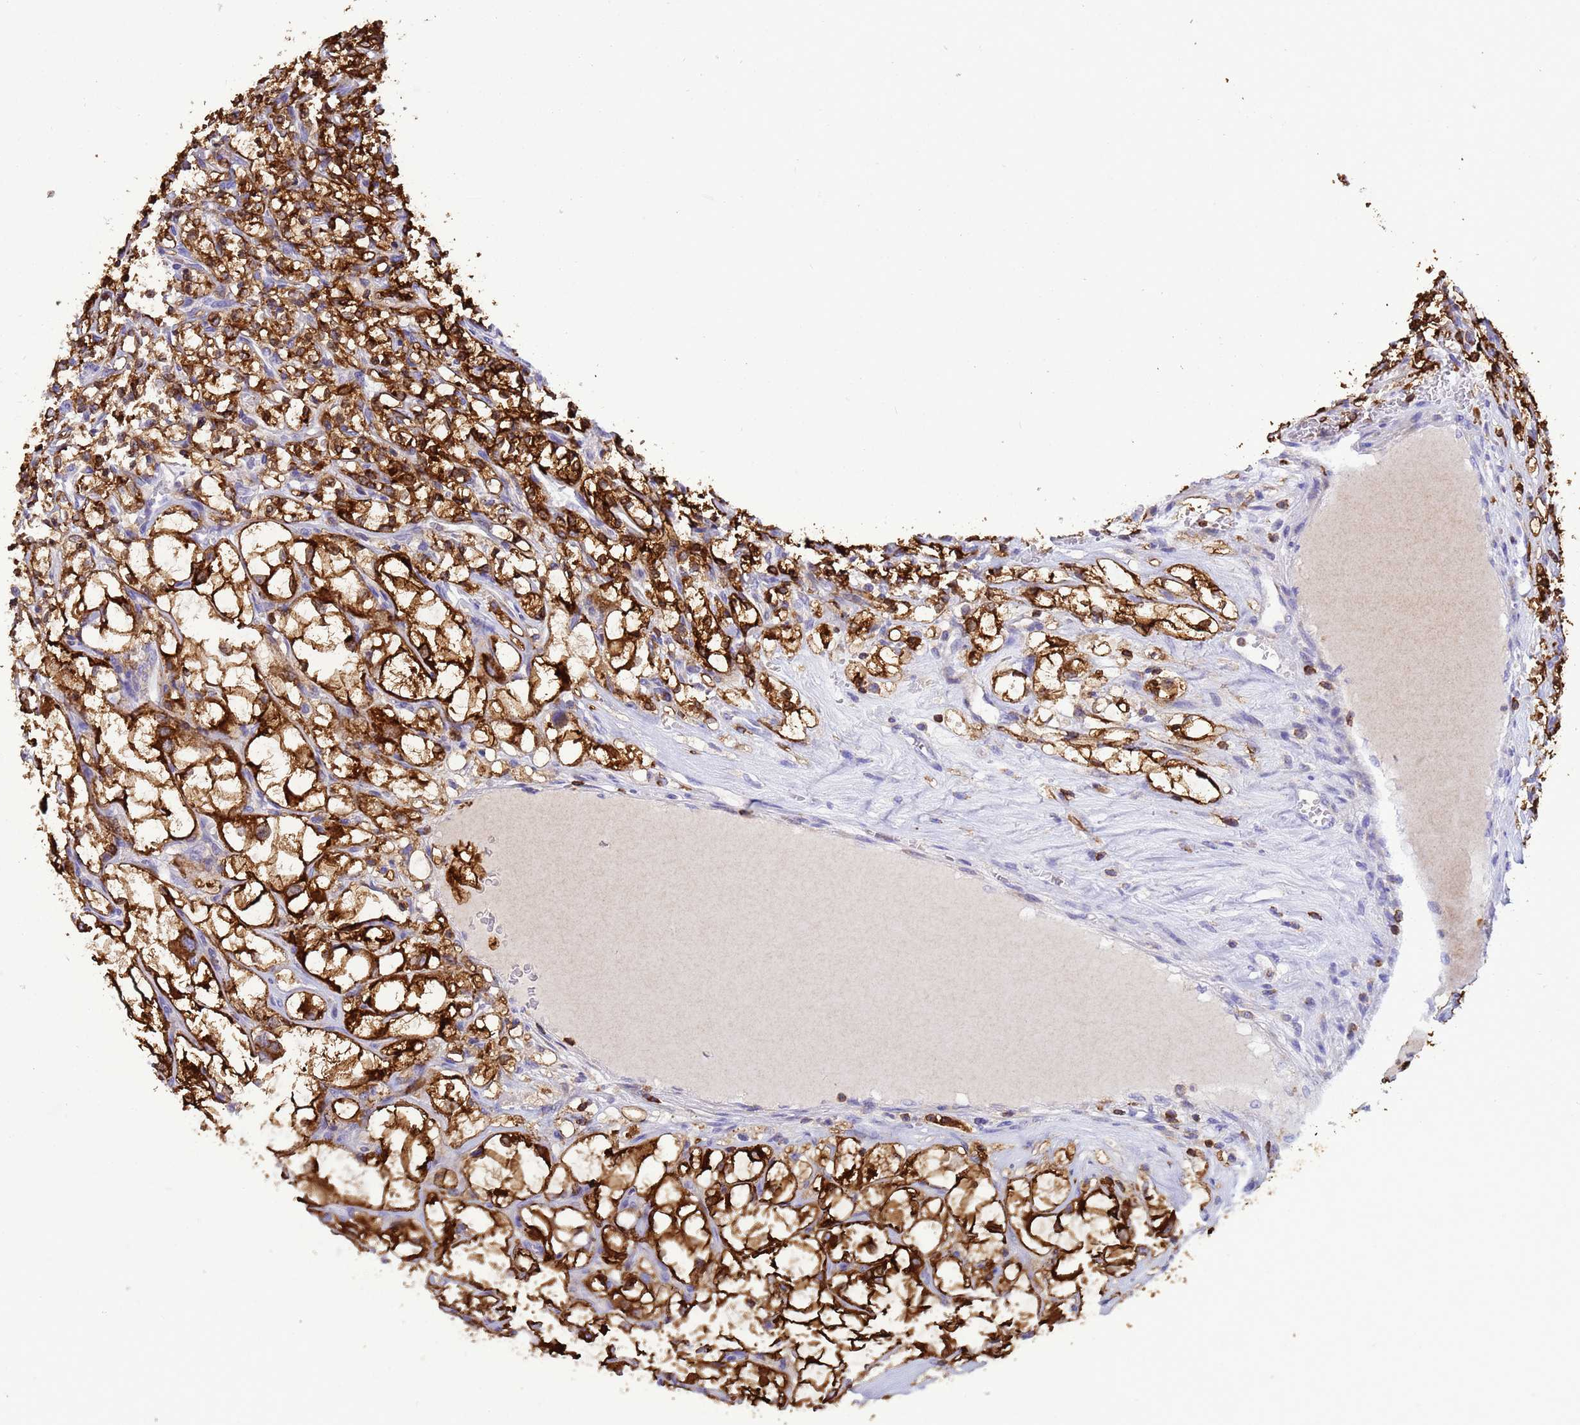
{"staining": {"intensity": "strong", "quantity": ">75%", "location": "cytoplasmic/membranous,nuclear"}, "tissue": "renal cancer", "cell_type": "Tumor cells", "image_type": "cancer", "snomed": [{"axis": "morphology", "description": "Adenocarcinoma, NOS"}, {"axis": "topography", "description": "Kidney"}], "caption": "A brown stain highlights strong cytoplasmic/membranous and nuclear staining of a protein in renal cancer tumor cells. (Brightfield microscopy of DAB IHC at high magnification).", "gene": "EZR", "patient": {"sex": "female", "age": 69}}